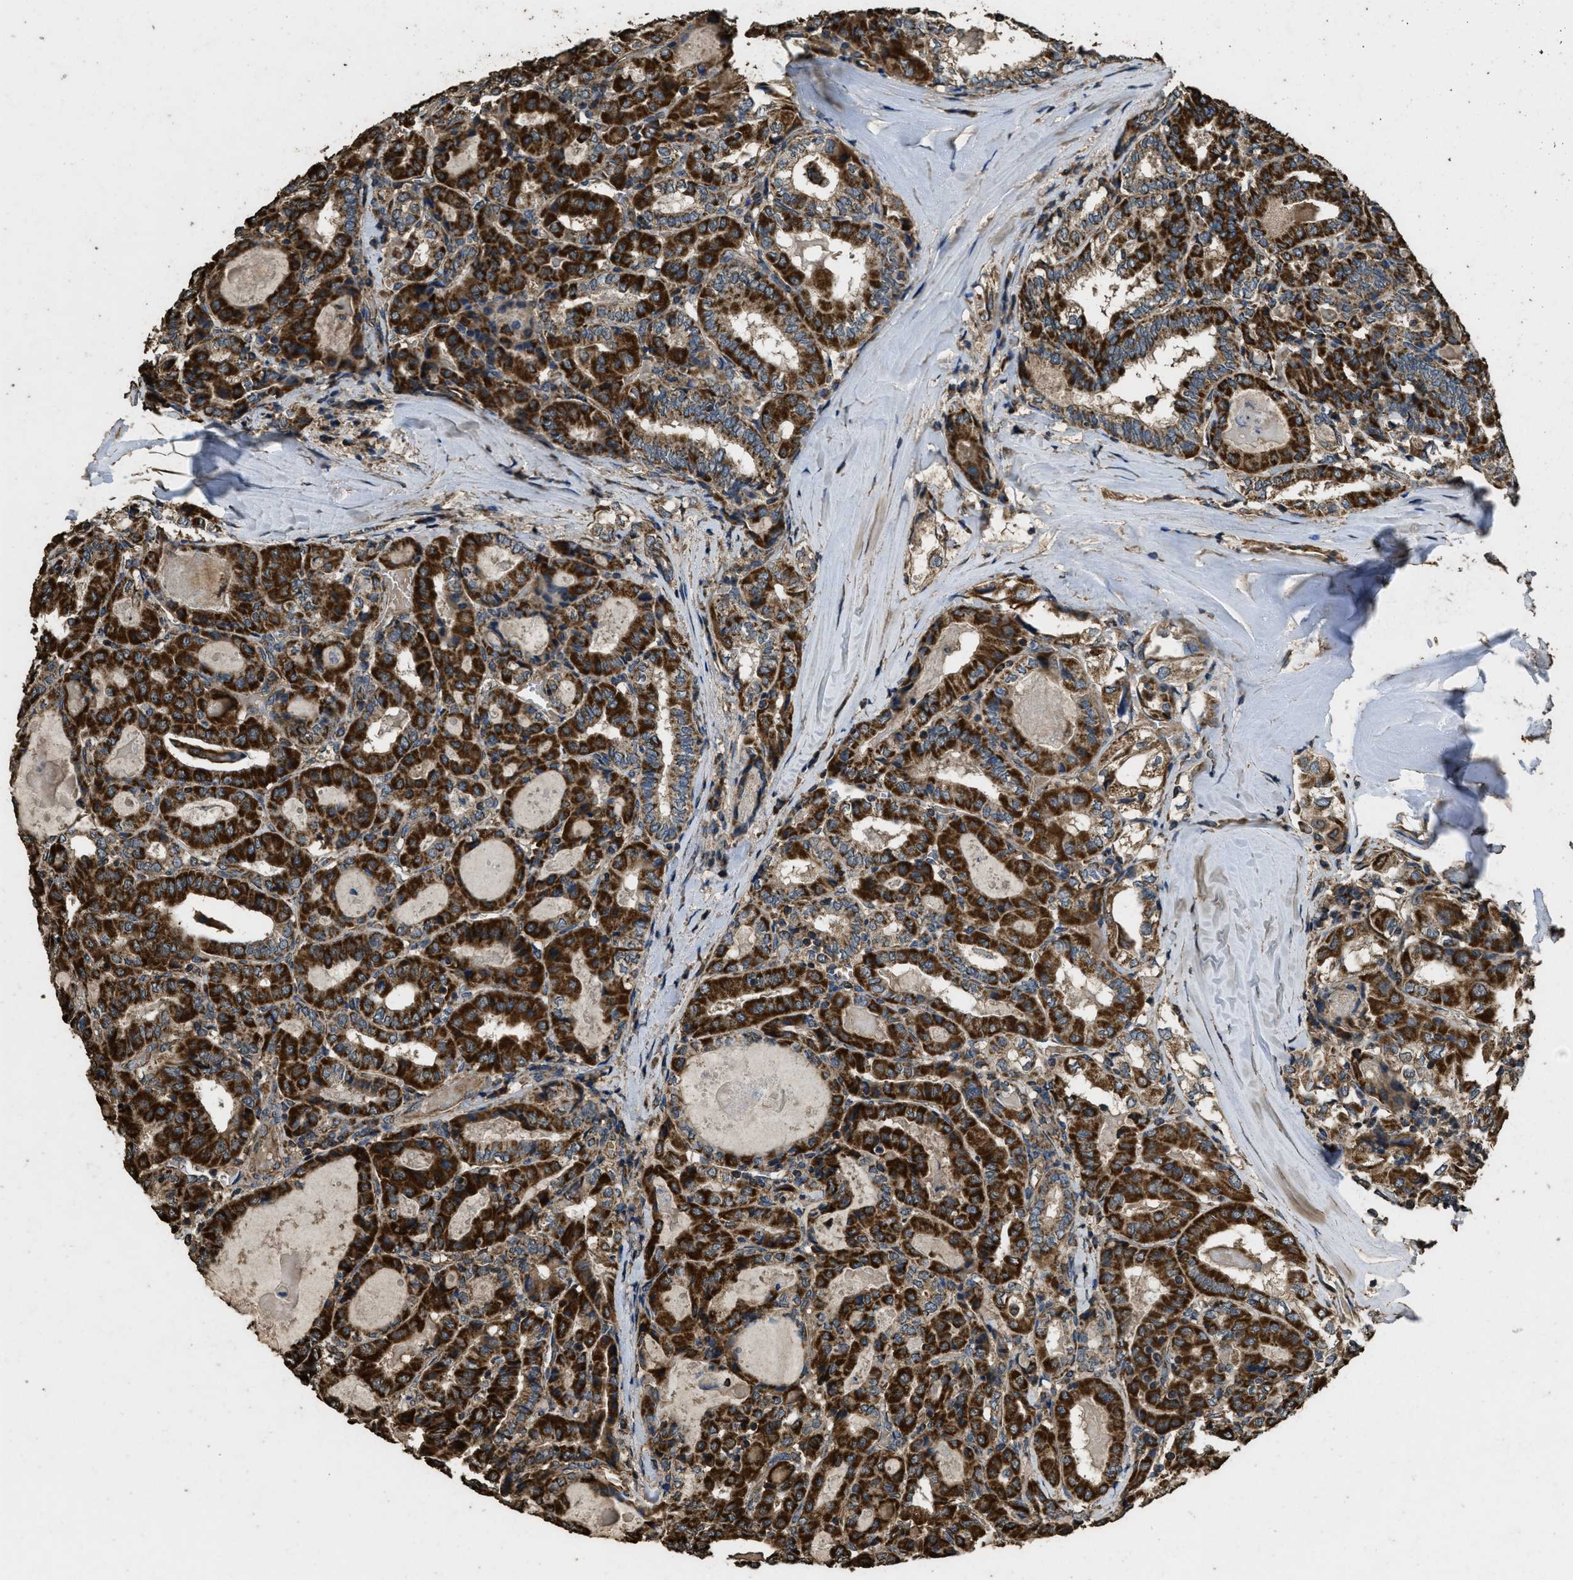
{"staining": {"intensity": "strong", "quantity": ">75%", "location": "cytoplasmic/membranous"}, "tissue": "thyroid cancer", "cell_type": "Tumor cells", "image_type": "cancer", "snomed": [{"axis": "morphology", "description": "Papillary adenocarcinoma, NOS"}, {"axis": "topography", "description": "Thyroid gland"}], "caption": "A high-resolution histopathology image shows IHC staining of thyroid cancer (papillary adenocarcinoma), which shows strong cytoplasmic/membranous staining in approximately >75% of tumor cells.", "gene": "CYRIA", "patient": {"sex": "female", "age": 42}}